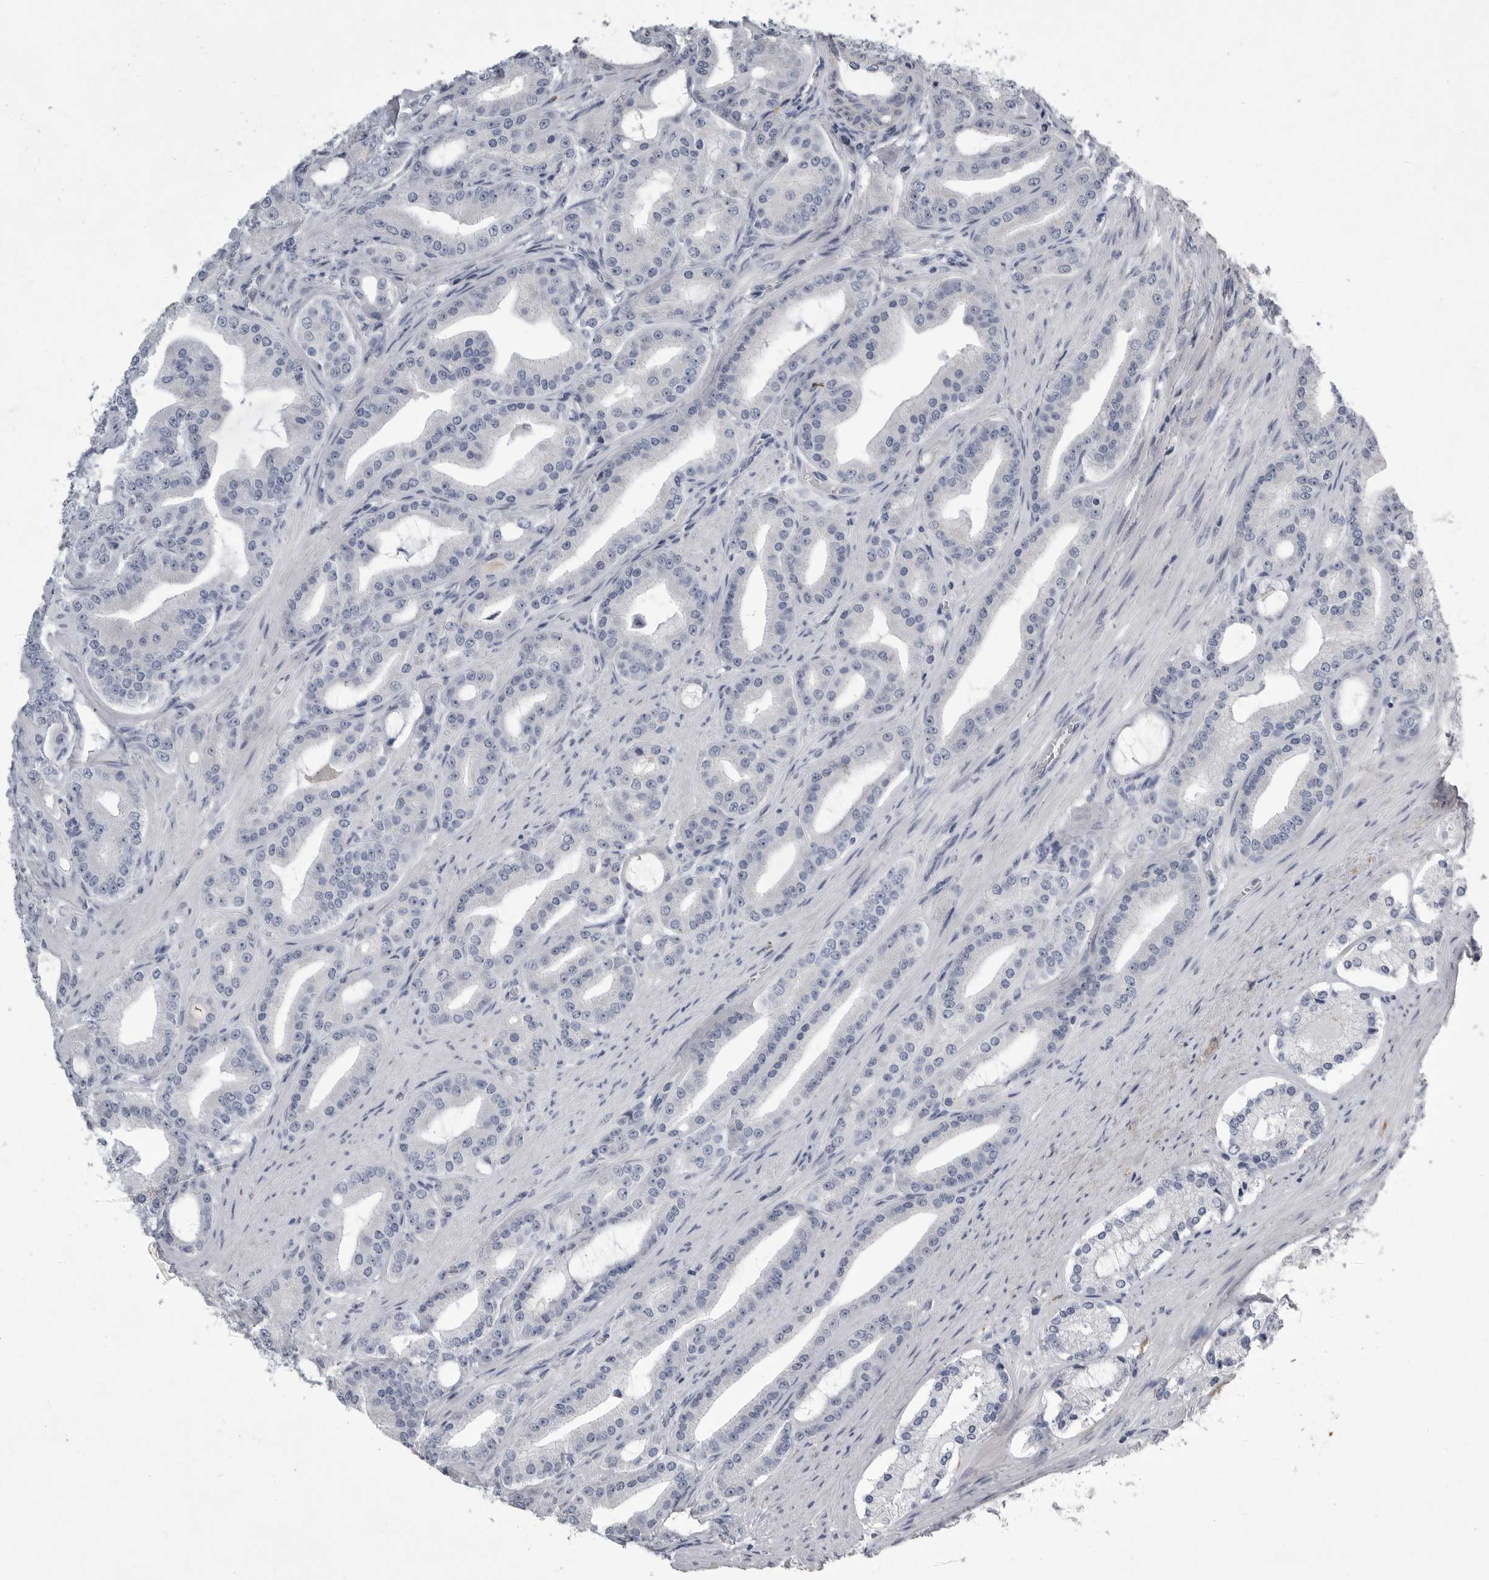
{"staining": {"intensity": "negative", "quantity": "none", "location": "none"}, "tissue": "prostate cancer", "cell_type": "Tumor cells", "image_type": "cancer", "snomed": [{"axis": "morphology", "description": "Adenocarcinoma, High grade"}, {"axis": "topography", "description": "Prostate"}], "caption": "An immunohistochemistry histopathology image of prostate cancer (adenocarcinoma (high-grade)) is shown. There is no staining in tumor cells of prostate cancer (adenocarcinoma (high-grade)).", "gene": "CRP", "patient": {"sex": "male", "age": 60}}